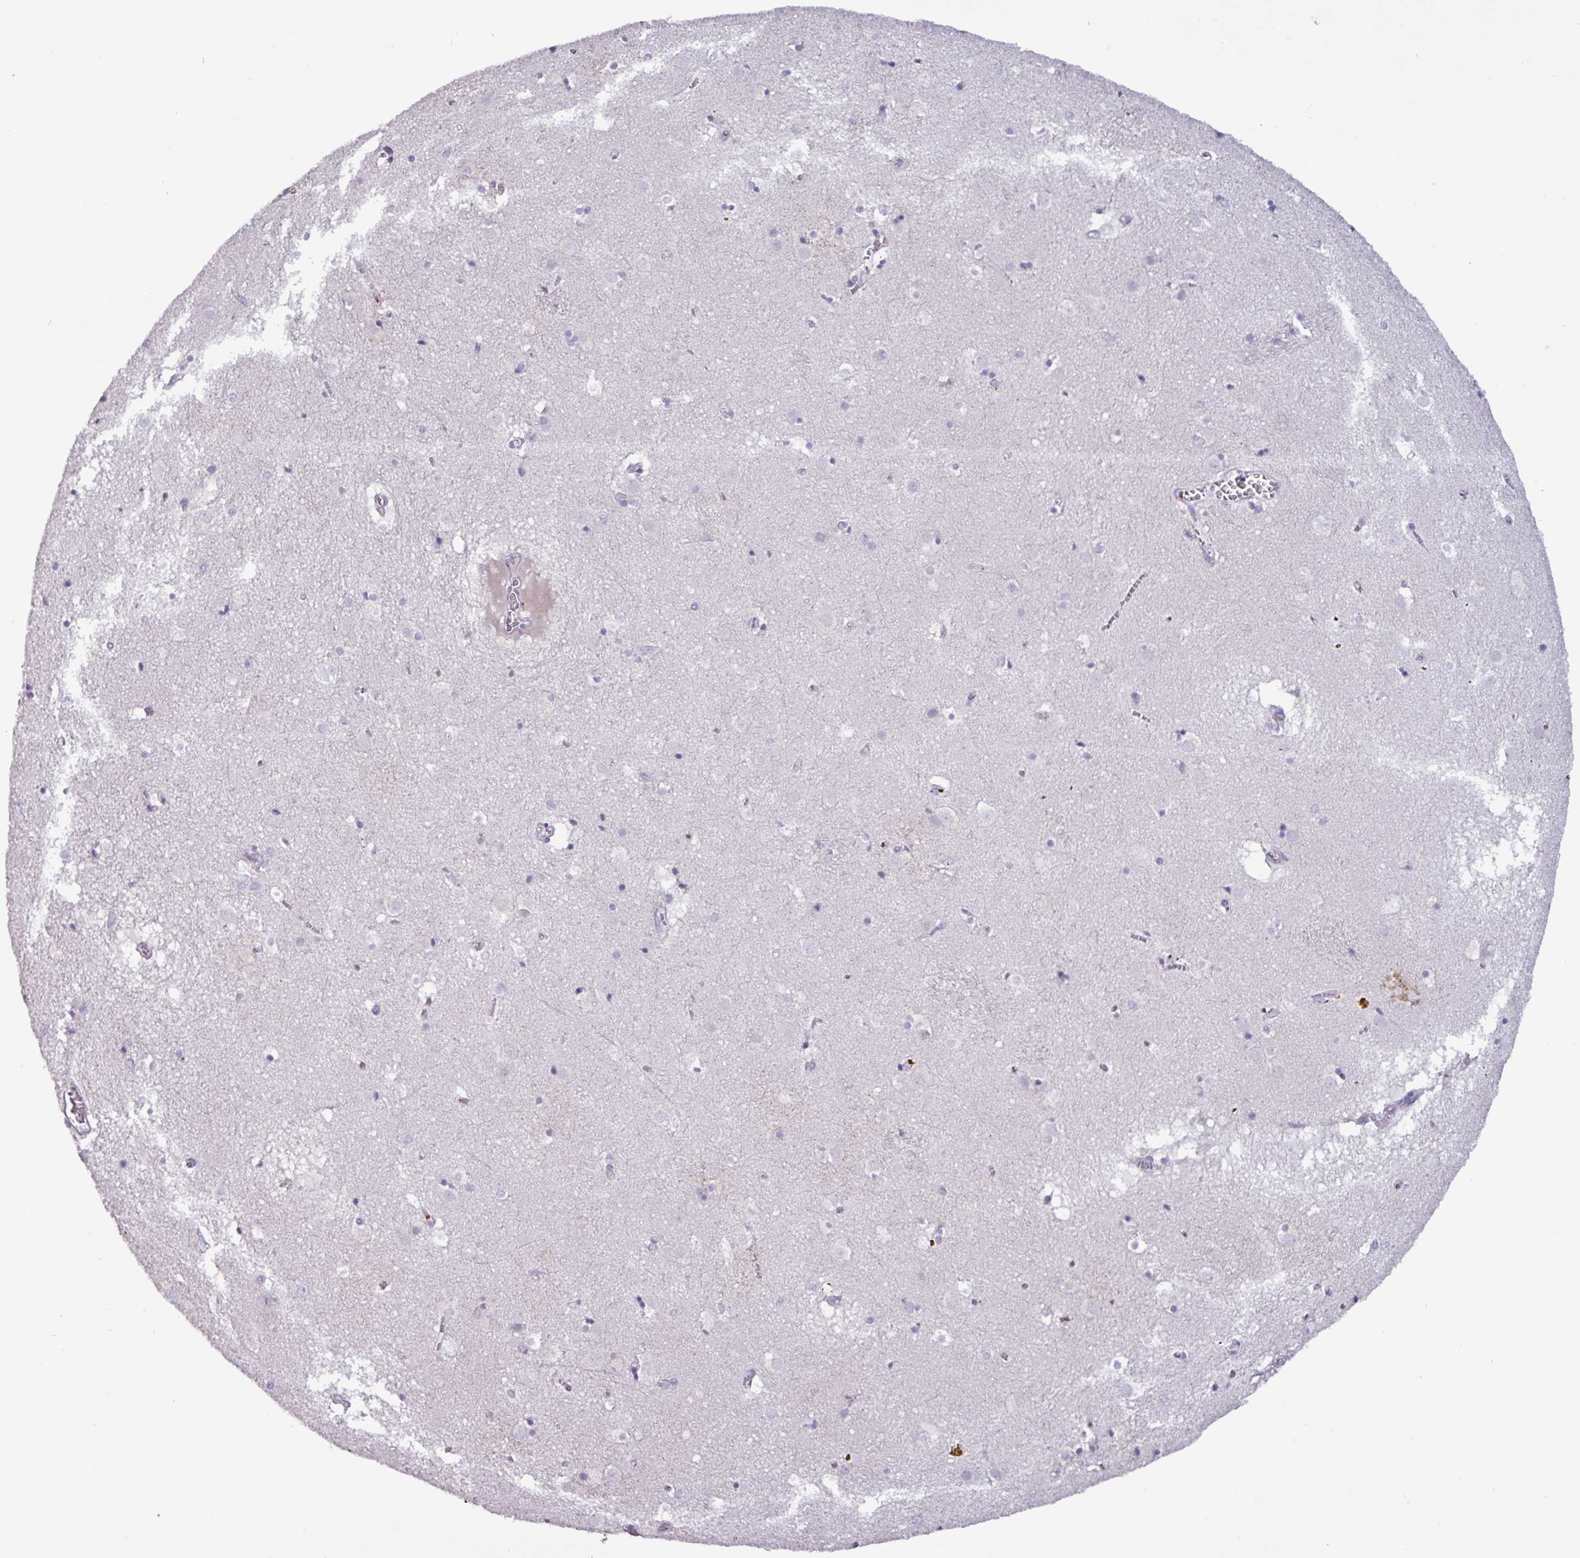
{"staining": {"intensity": "negative", "quantity": "none", "location": "none"}, "tissue": "caudate", "cell_type": "Glial cells", "image_type": "normal", "snomed": [{"axis": "morphology", "description": "Normal tissue, NOS"}, {"axis": "topography", "description": "Lateral ventricle wall"}], "caption": "DAB immunohistochemical staining of unremarkable human caudate demonstrates no significant positivity in glial cells.", "gene": "PLIN2", "patient": {"sex": "male", "age": 70}}